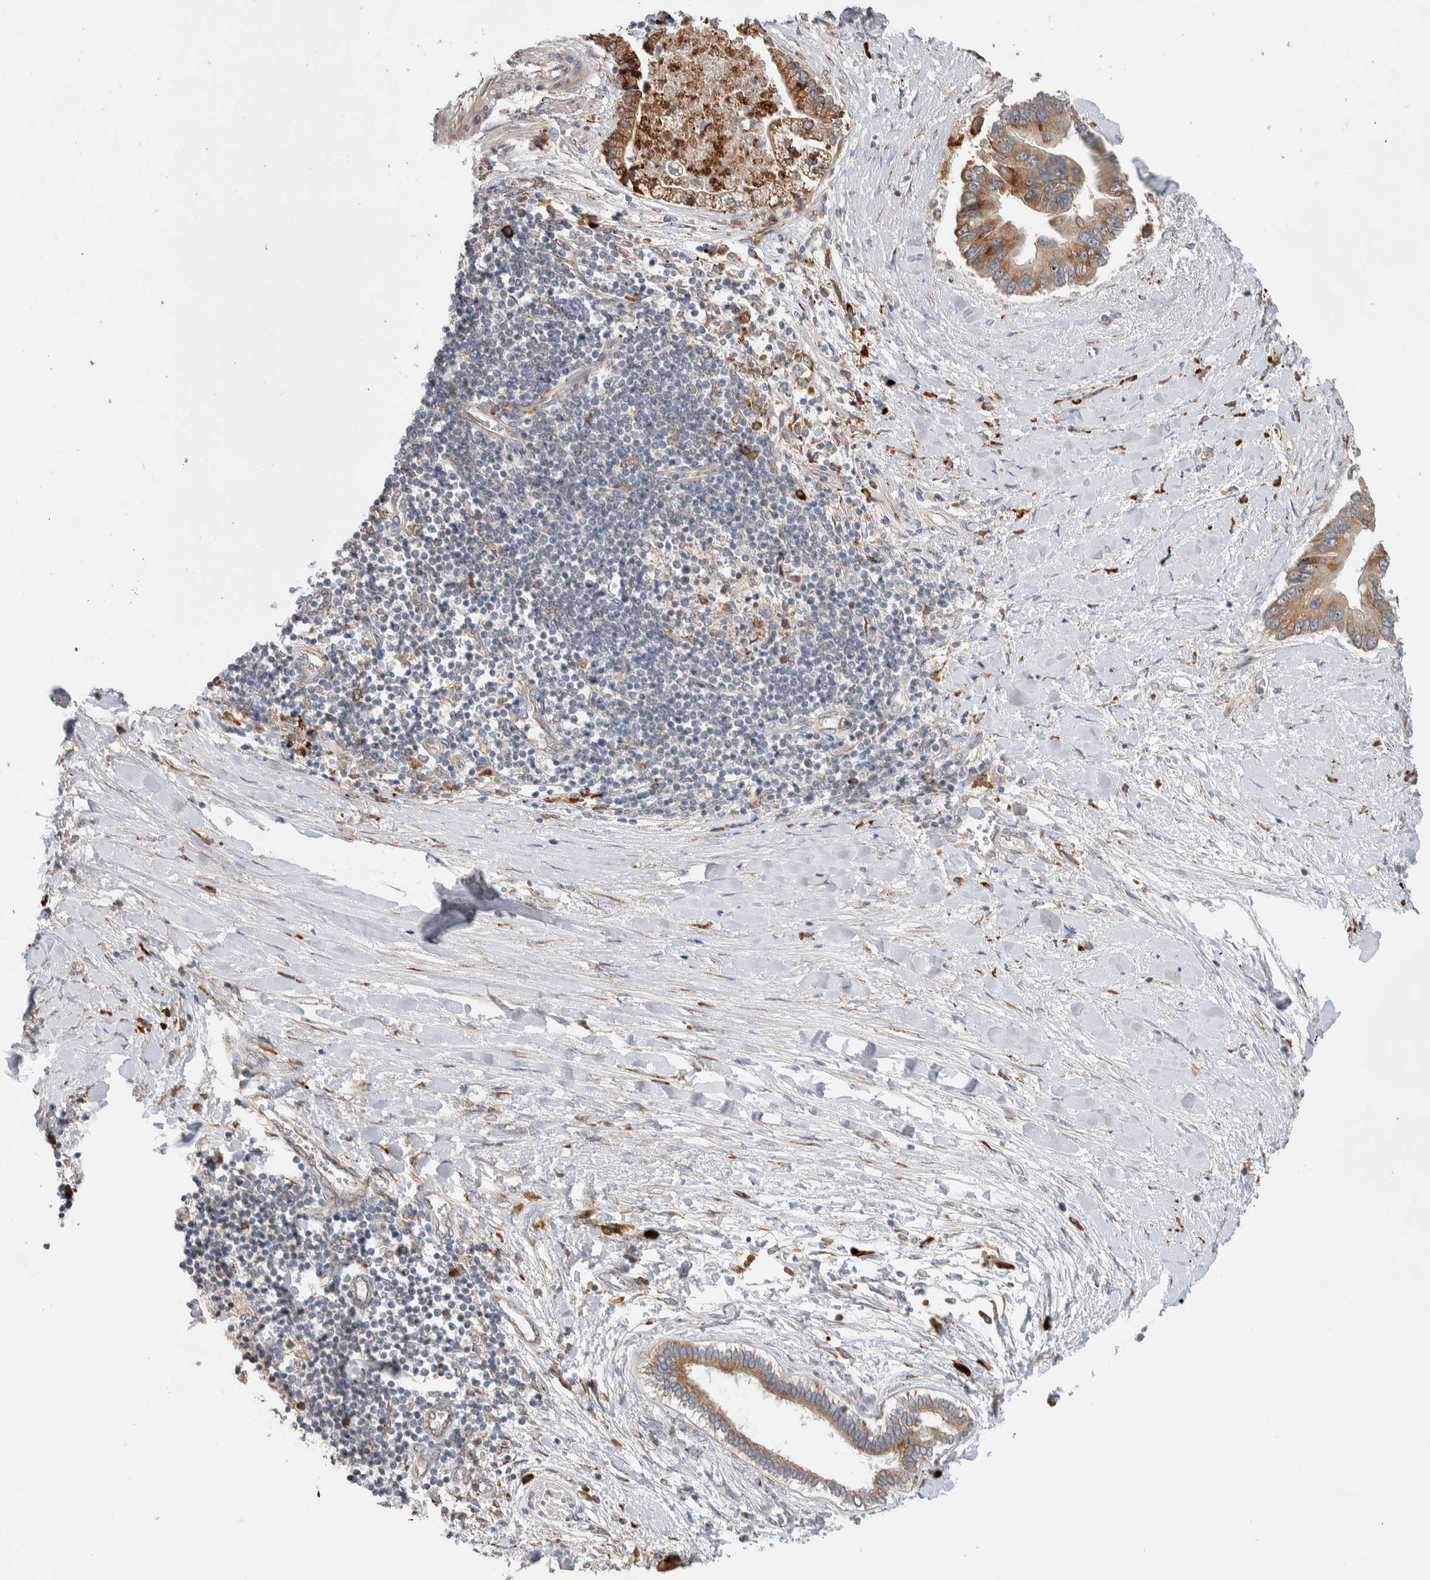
{"staining": {"intensity": "moderate", "quantity": ">75%", "location": "cytoplasmic/membranous"}, "tissue": "liver cancer", "cell_type": "Tumor cells", "image_type": "cancer", "snomed": [{"axis": "morphology", "description": "Cholangiocarcinoma"}, {"axis": "topography", "description": "Liver"}], "caption": "Immunohistochemistry histopathology image of liver cancer stained for a protein (brown), which reveals medium levels of moderate cytoplasmic/membranous staining in about >75% of tumor cells.", "gene": "ADCY8", "patient": {"sex": "male", "age": 50}}